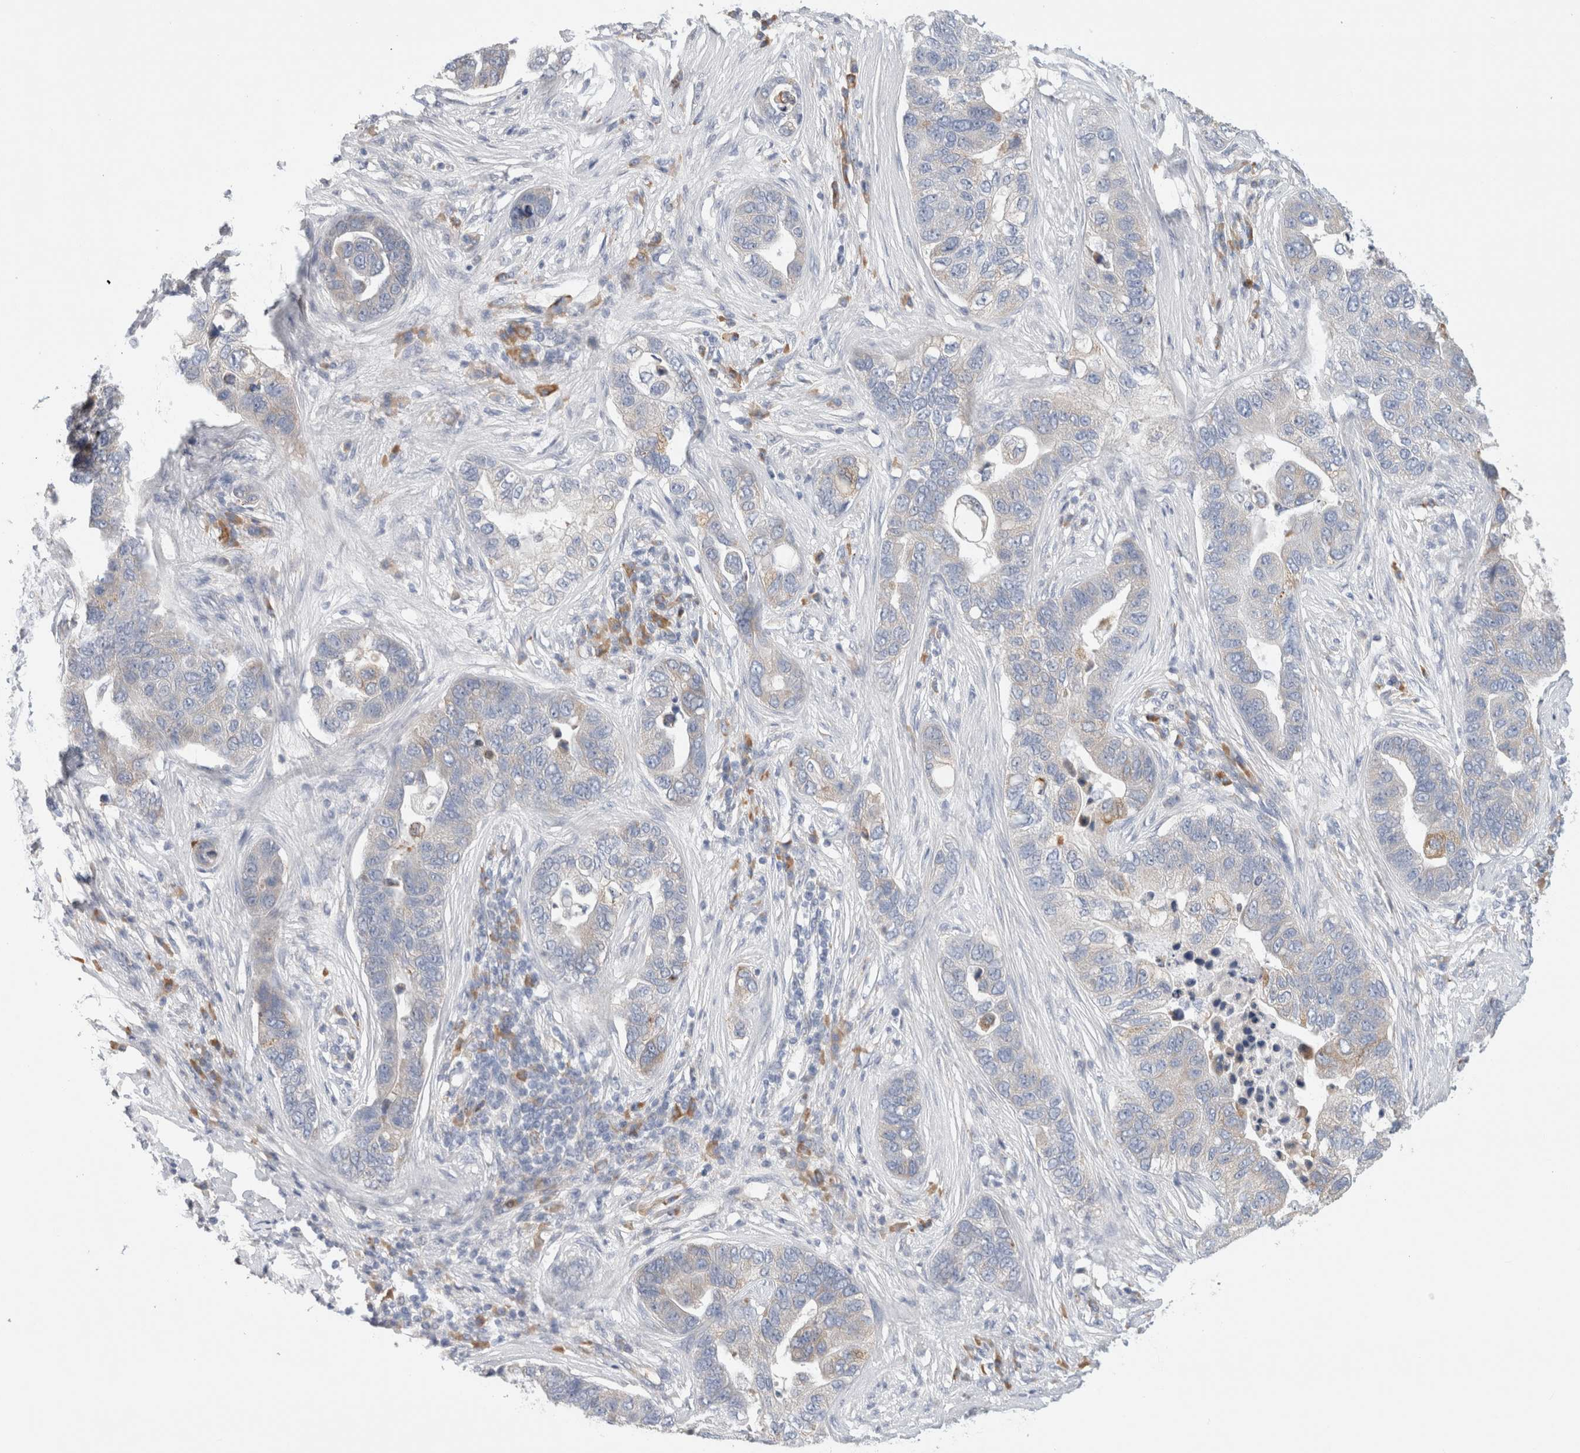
{"staining": {"intensity": "negative", "quantity": "none", "location": "none"}, "tissue": "pancreatic cancer", "cell_type": "Tumor cells", "image_type": "cancer", "snomed": [{"axis": "morphology", "description": "Adenocarcinoma, NOS"}, {"axis": "topography", "description": "Pancreas"}], "caption": "DAB (3,3'-diaminobenzidine) immunohistochemical staining of human pancreatic adenocarcinoma exhibits no significant staining in tumor cells. Brightfield microscopy of immunohistochemistry stained with DAB (3,3'-diaminobenzidine) (brown) and hematoxylin (blue), captured at high magnification.", "gene": "CSK", "patient": {"sex": "female", "age": 61}}